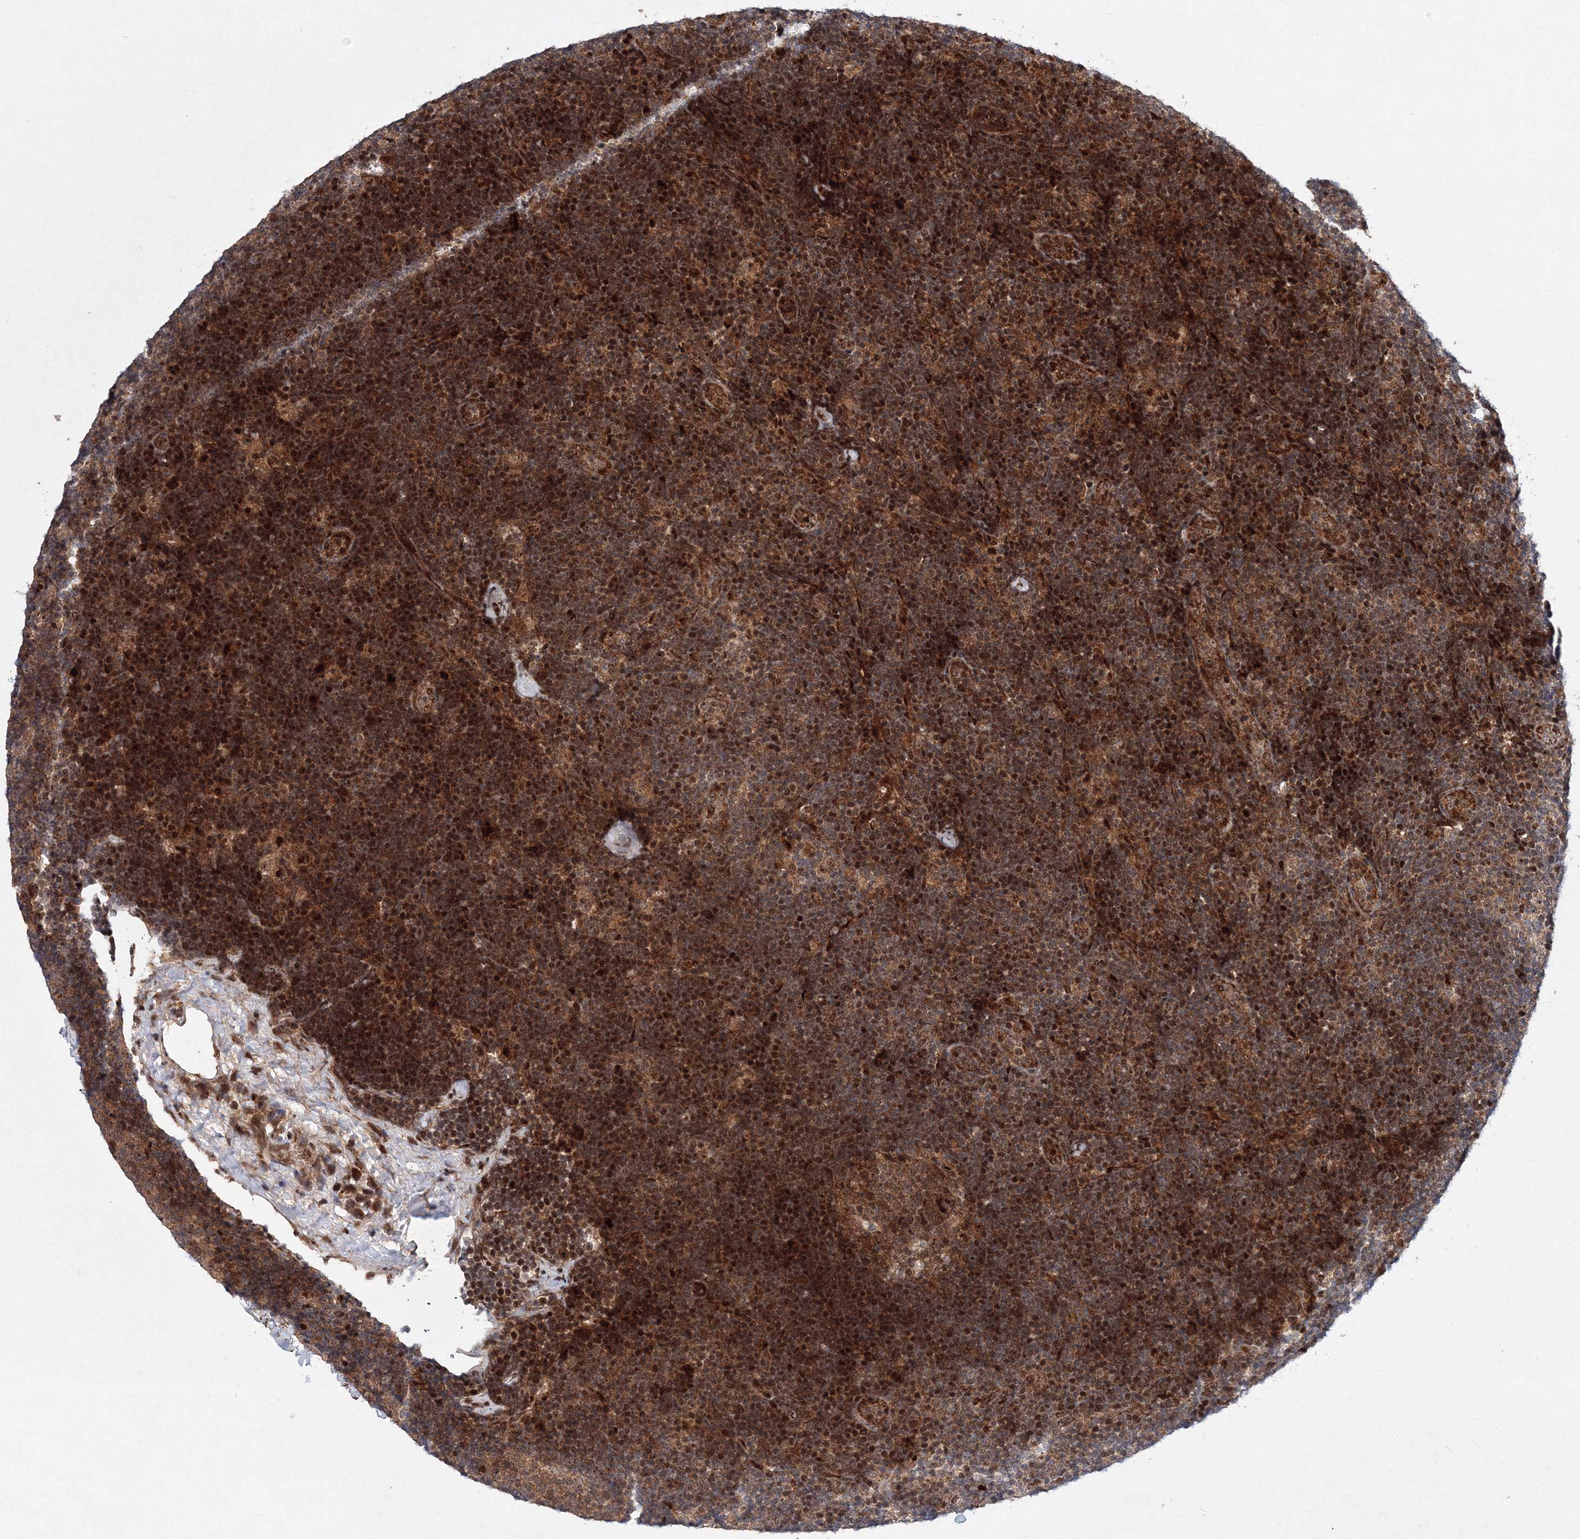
{"staining": {"intensity": "strong", "quantity": ">75%", "location": "cytoplasmic/membranous,nuclear"}, "tissue": "lymph node", "cell_type": "Germinal center cells", "image_type": "normal", "snomed": [{"axis": "morphology", "description": "Normal tissue, NOS"}, {"axis": "topography", "description": "Lymph node"}], "caption": "This micrograph reveals IHC staining of benign human lymph node, with high strong cytoplasmic/membranous,nuclear expression in about >75% of germinal center cells.", "gene": "ANKAR", "patient": {"sex": "female", "age": 22}}